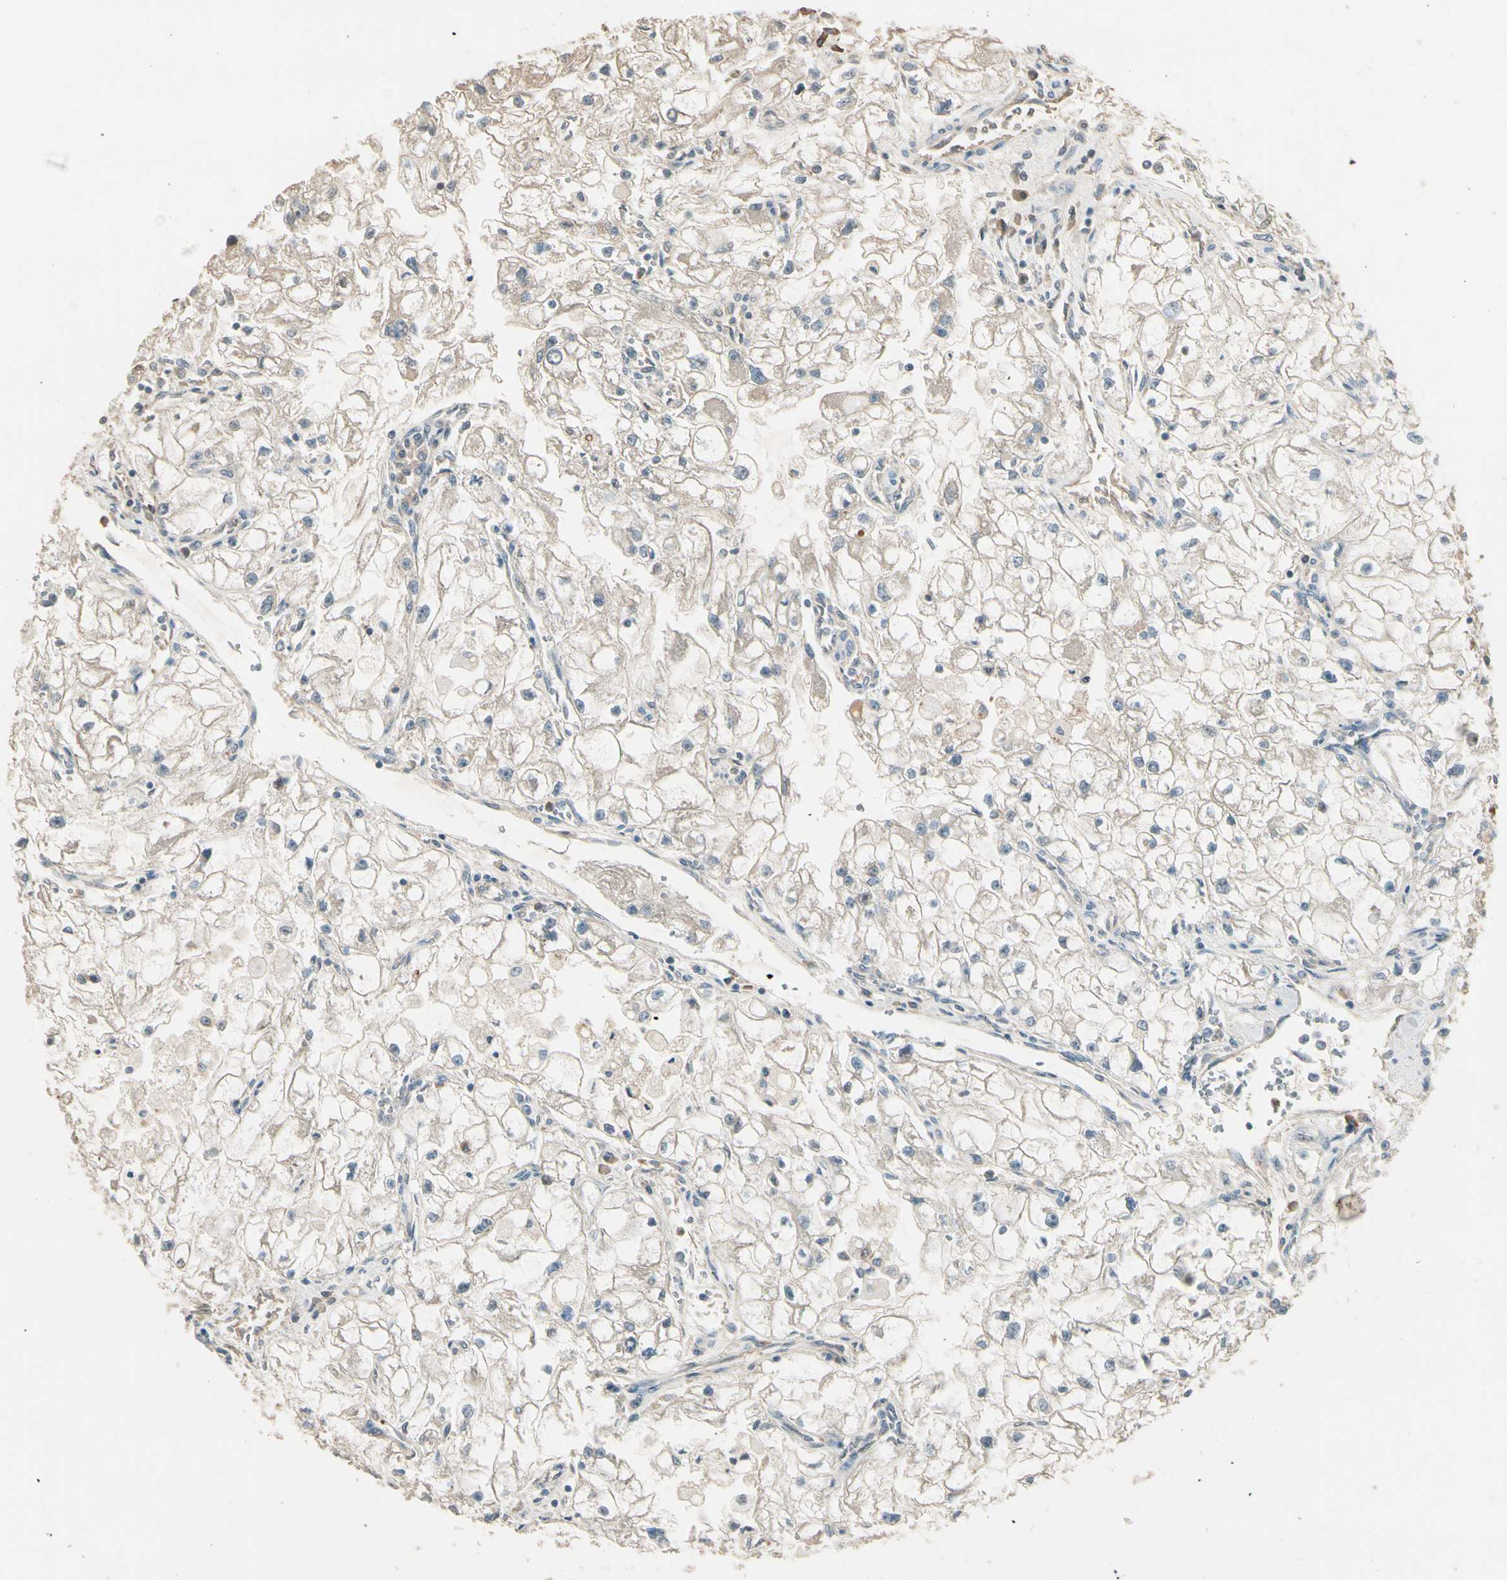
{"staining": {"intensity": "negative", "quantity": "none", "location": "none"}, "tissue": "renal cancer", "cell_type": "Tumor cells", "image_type": "cancer", "snomed": [{"axis": "morphology", "description": "Adenocarcinoma, NOS"}, {"axis": "topography", "description": "Kidney"}], "caption": "An immunohistochemistry image of renal adenocarcinoma is shown. There is no staining in tumor cells of renal adenocarcinoma.", "gene": "TNFRSF21", "patient": {"sex": "female", "age": 70}}